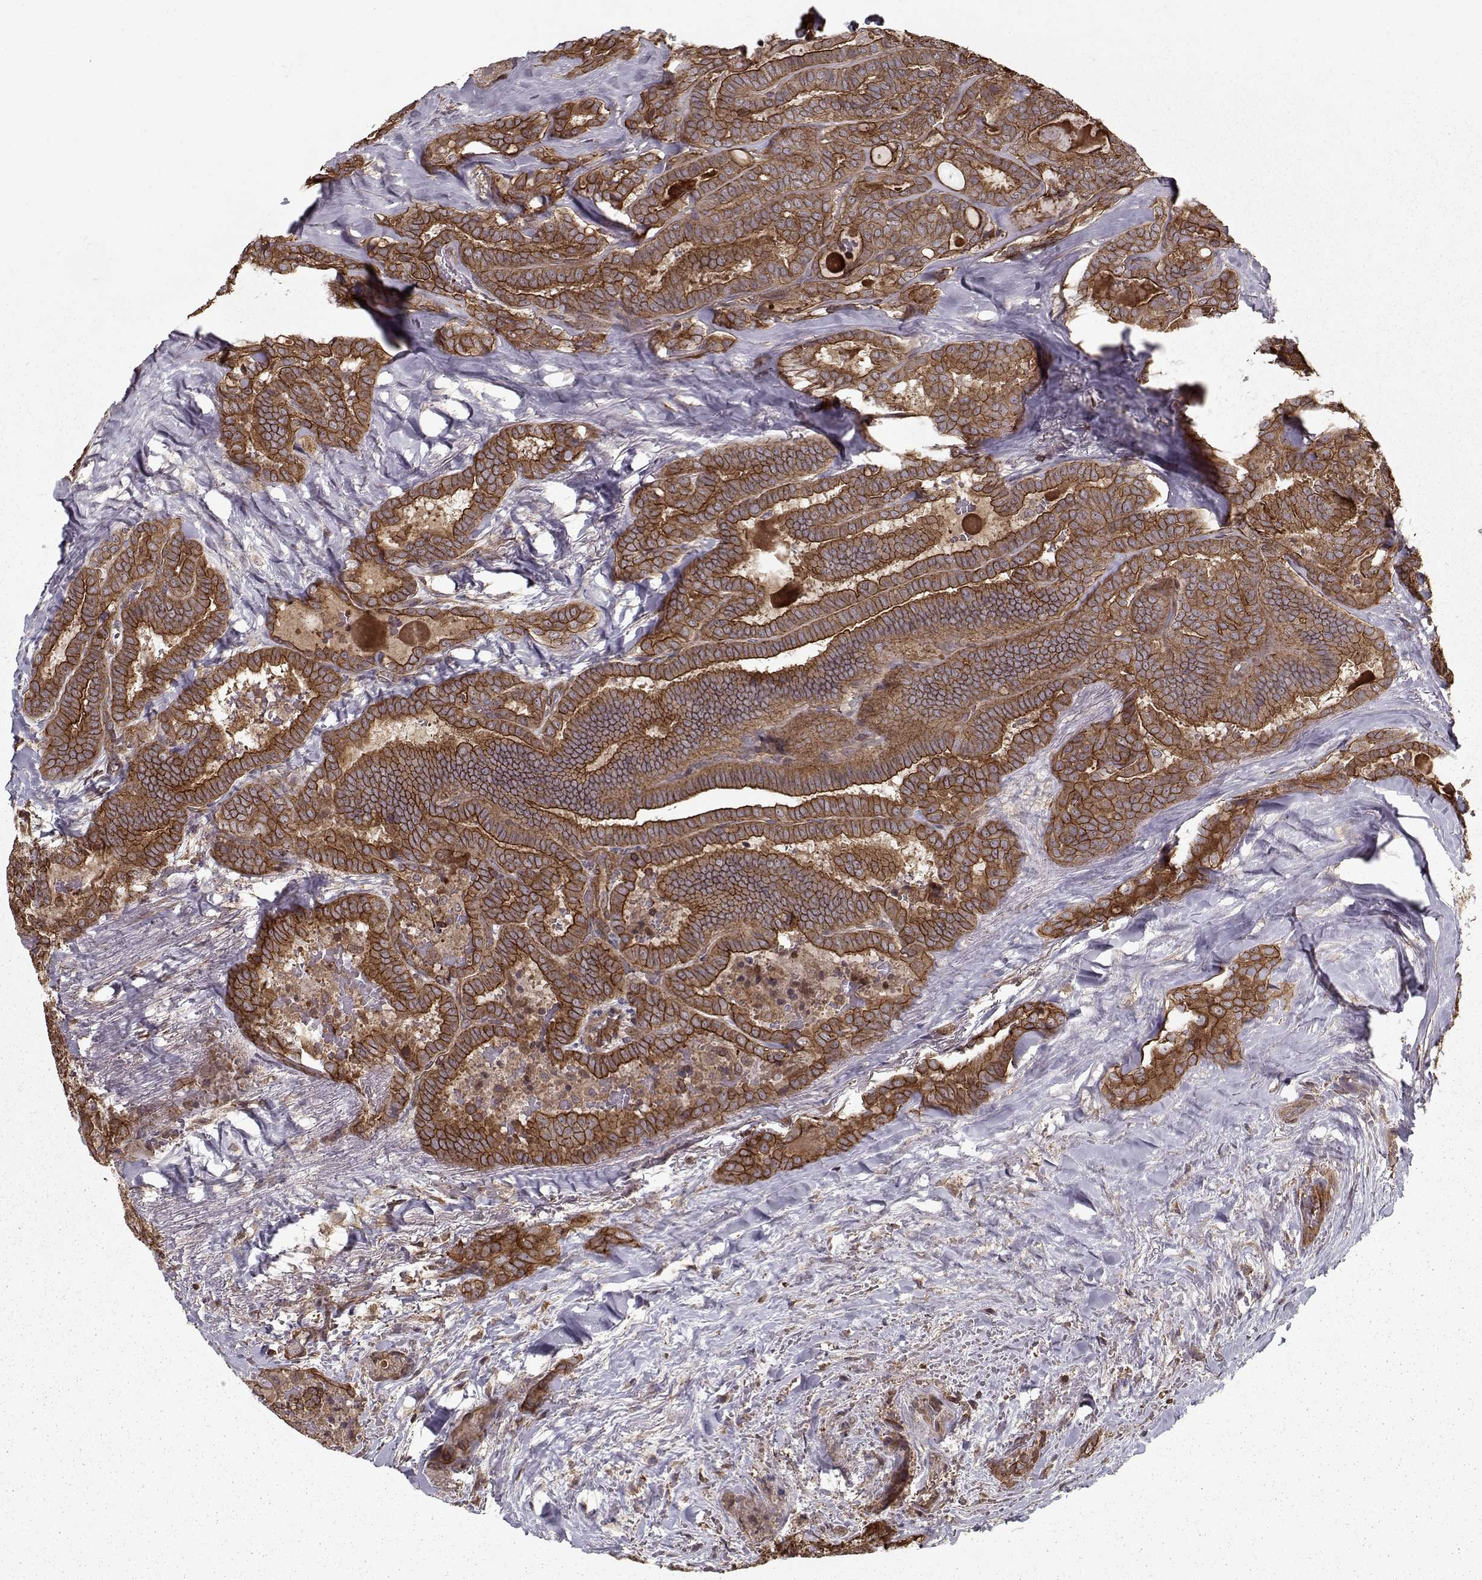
{"staining": {"intensity": "strong", "quantity": ">75%", "location": "cytoplasmic/membranous"}, "tissue": "thyroid cancer", "cell_type": "Tumor cells", "image_type": "cancer", "snomed": [{"axis": "morphology", "description": "Papillary adenocarcinoma, NOS"}, {"axis": "topography", "description": "Thyroid gland"}], "caption": "This image reveals thyroid papillary adenocarcinoma stained with immunohistochemistry (IHC) to label a protein in brown. The cytoplasmic/membranous of tumor cells show strong positivity for the protein. Nuclei are counter-stained blue.", "gene": "PPP1R12A", "patient": {"sex": "female", "age": 39}}